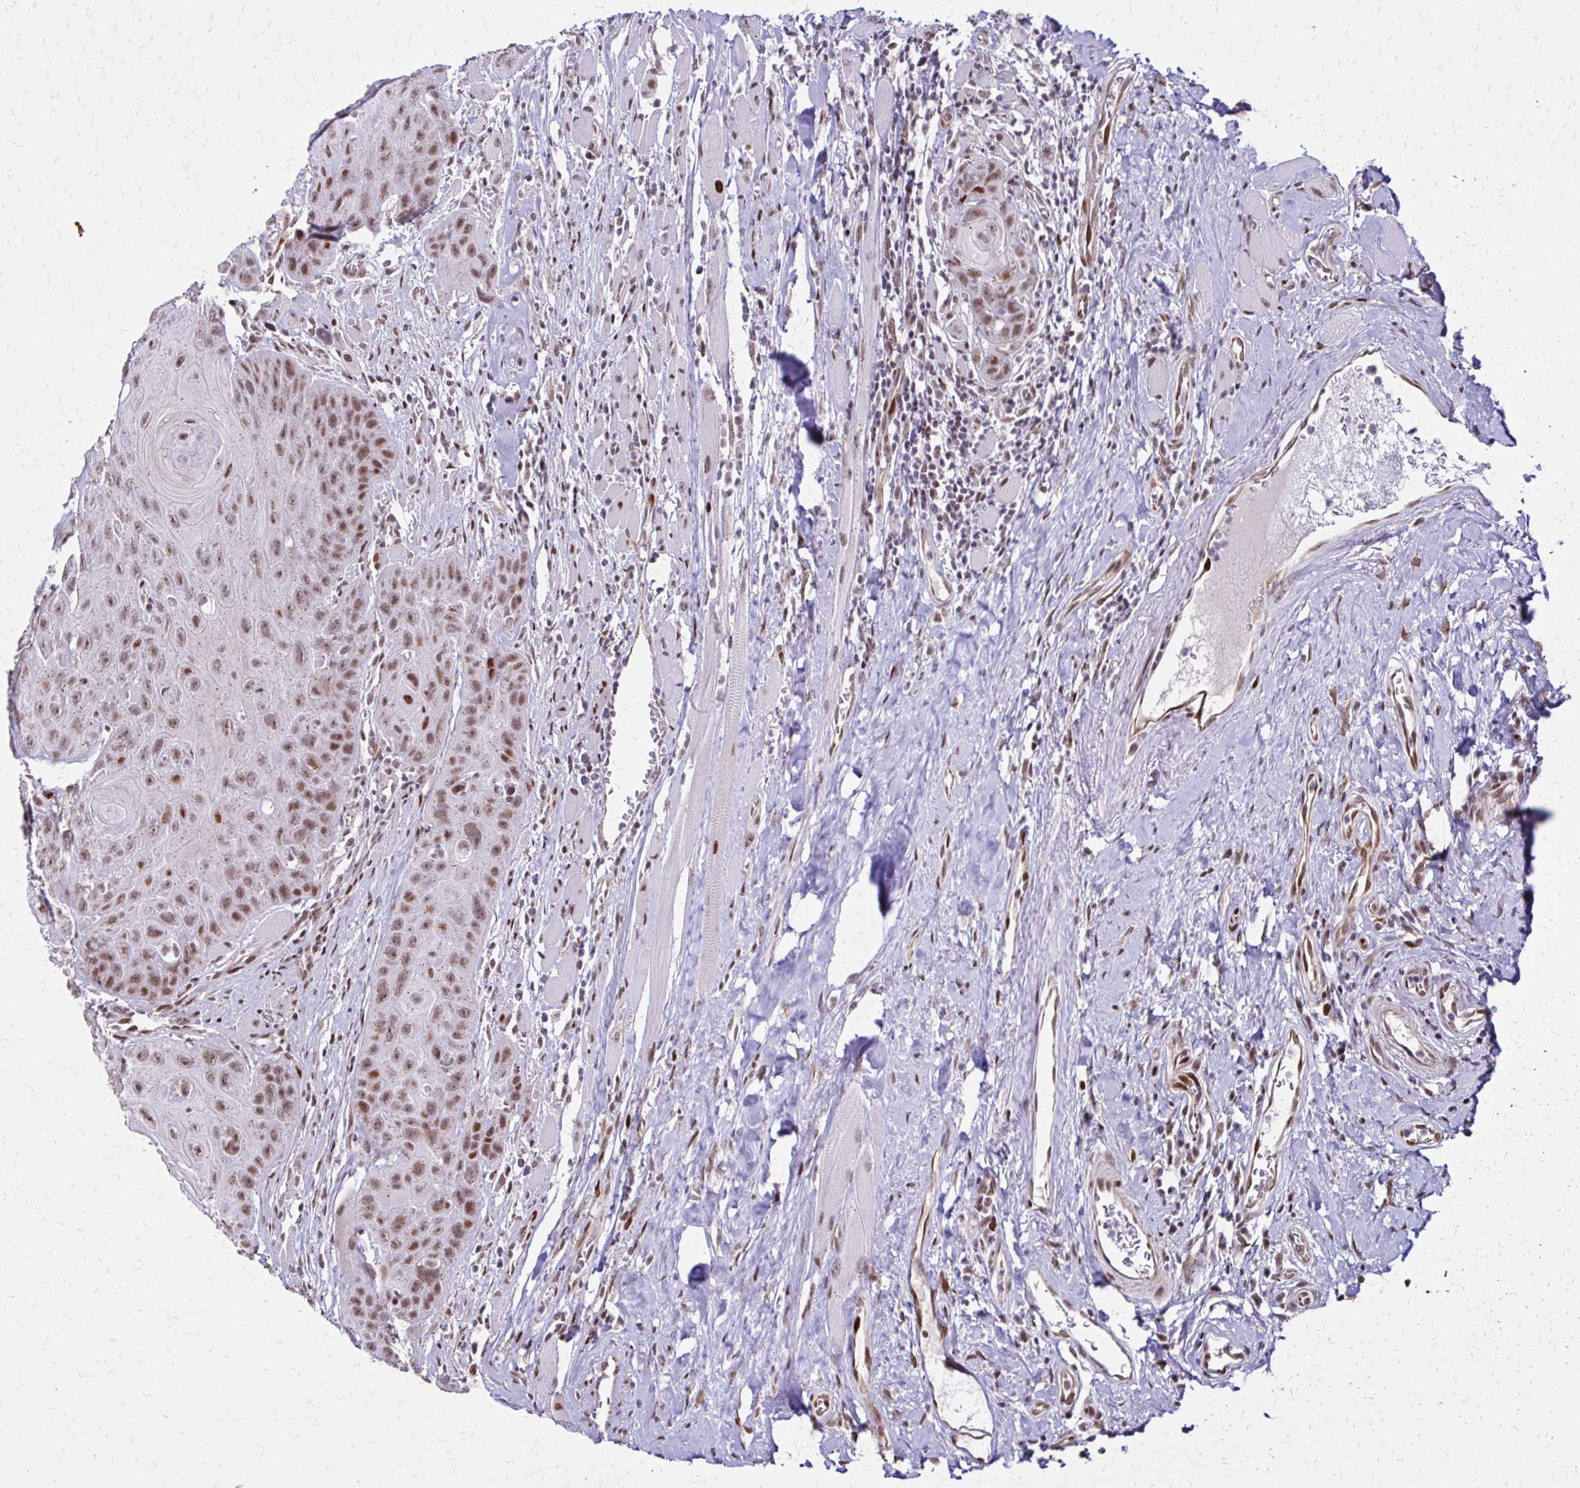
{"staining": {"intensity": "moderate", "quantity": ">75%", "location": "nuclear"}, "tissue": "head and neck cancer", "cell_type": "Tumor cells", "image_type": "cancer", "snomed": [{"axis": "morphology", "description": "Squamous cell carcinoma, NOS"}, {"axis": "topography", "description": "Head-Neck"}], "caption": "A high-resolution image shows immunohistochemistry (IHC) staining of head and neck cancer (squamous cell carcinoma), which reveals moderate nuclear expression in about >75% of tumor cells.", "gene": "TOB1", "patient": {"sex": "female", "age": 59}}